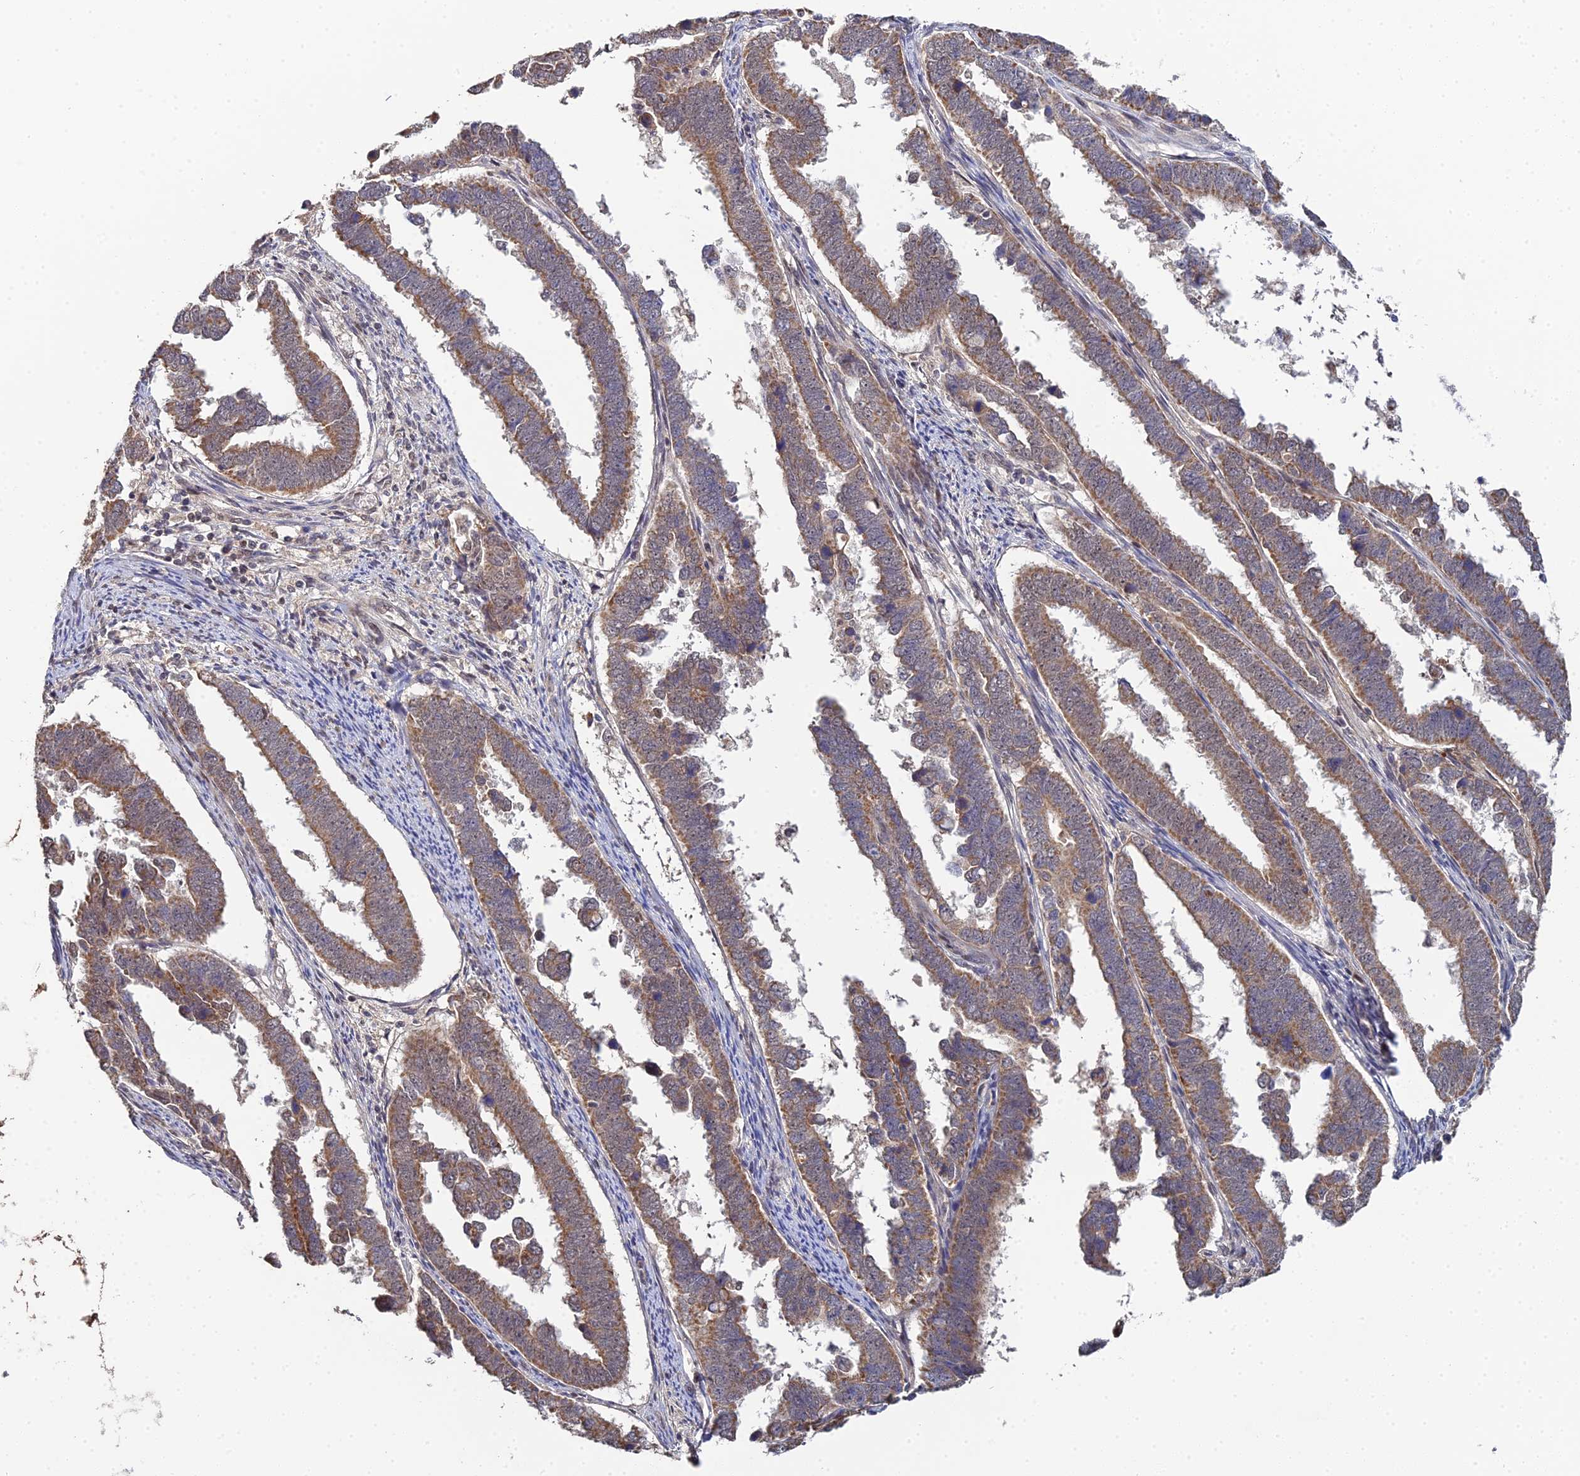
{"staining": {"intensity": "moderate", "quantity": ">75%", "location": "cytoplasmic/membranous"}, "tissue": "endometrial cancer", "cell_type": "Tumor cells", "image_type": "cancer", "snomed": [{"axis": "morphology", "description": "Adenocarcinoma, NOS"}, {"axis": "topography", "description": "Endometrium"}], "caption": "A micrograph of endometrial cancer (adenocarcinoma) stained for a protein shows moderate cytoplasmic/membranous brown staining in tumor cells.", "gene": "ERCC5", "patient": {"sex": "female", "age": 75}}